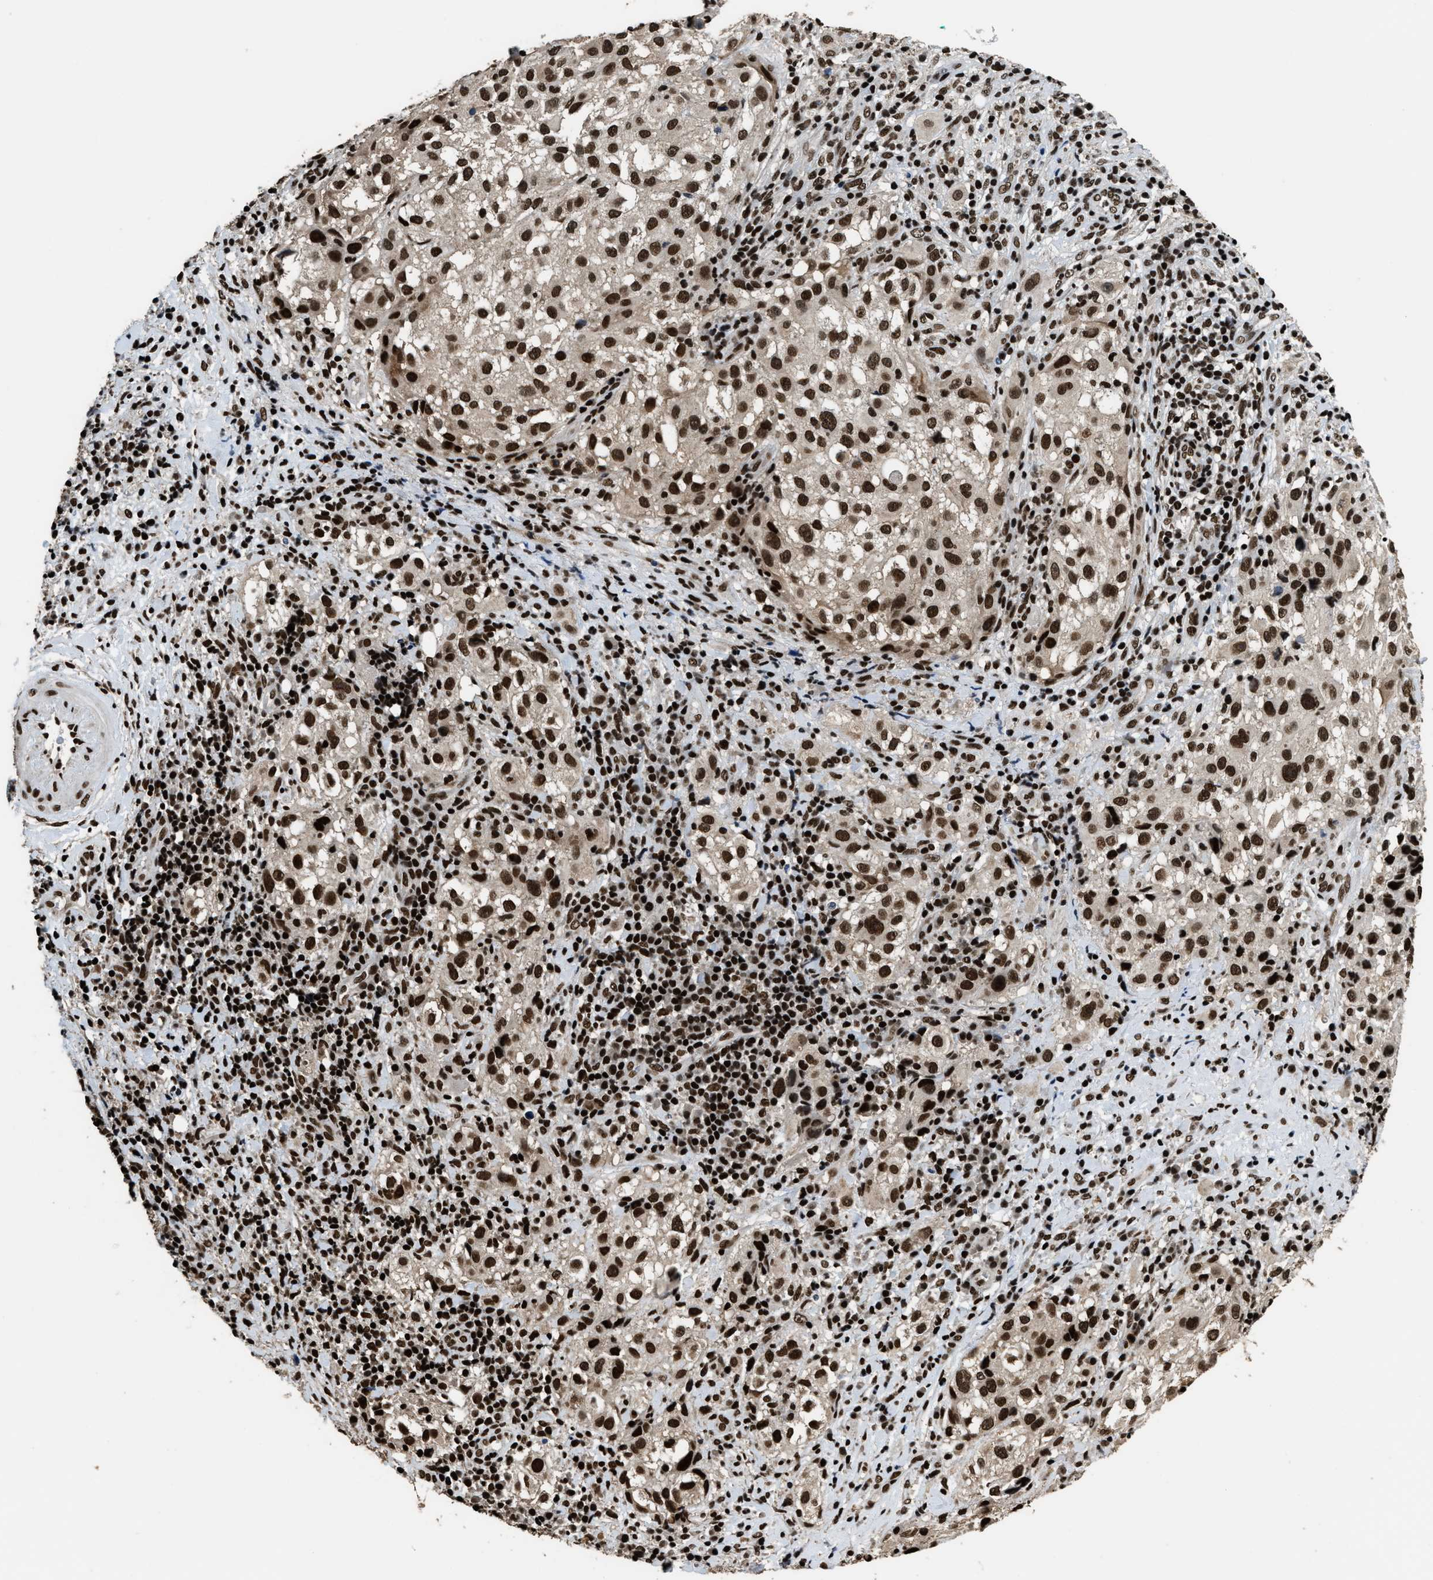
{"staining": {"intensity": "strong", "quantity": ">75%", "location": "cytoplasmic/membranous,nuclear"}, "tissue": "melanoma", "cell_type": "Tumor cells", "image_type": "cancer", "snomed": [{"axis": "morphology", "description": "Necrosis, NOS"}, {"axis": "morphology", "description": "Malignant melanoma, NOS"}, {"axis": "topography", "description": "Skin"}], "caption": "Immunohistochemical staining of human malignant melanoma exhibits strong cytoplasmic/membranous and nuclear protein positivity in about >75% of tumor cells. Nuclei are stained in blue.", "gene": "RAD21", "patient": {"sex": "female", "age": 87}}